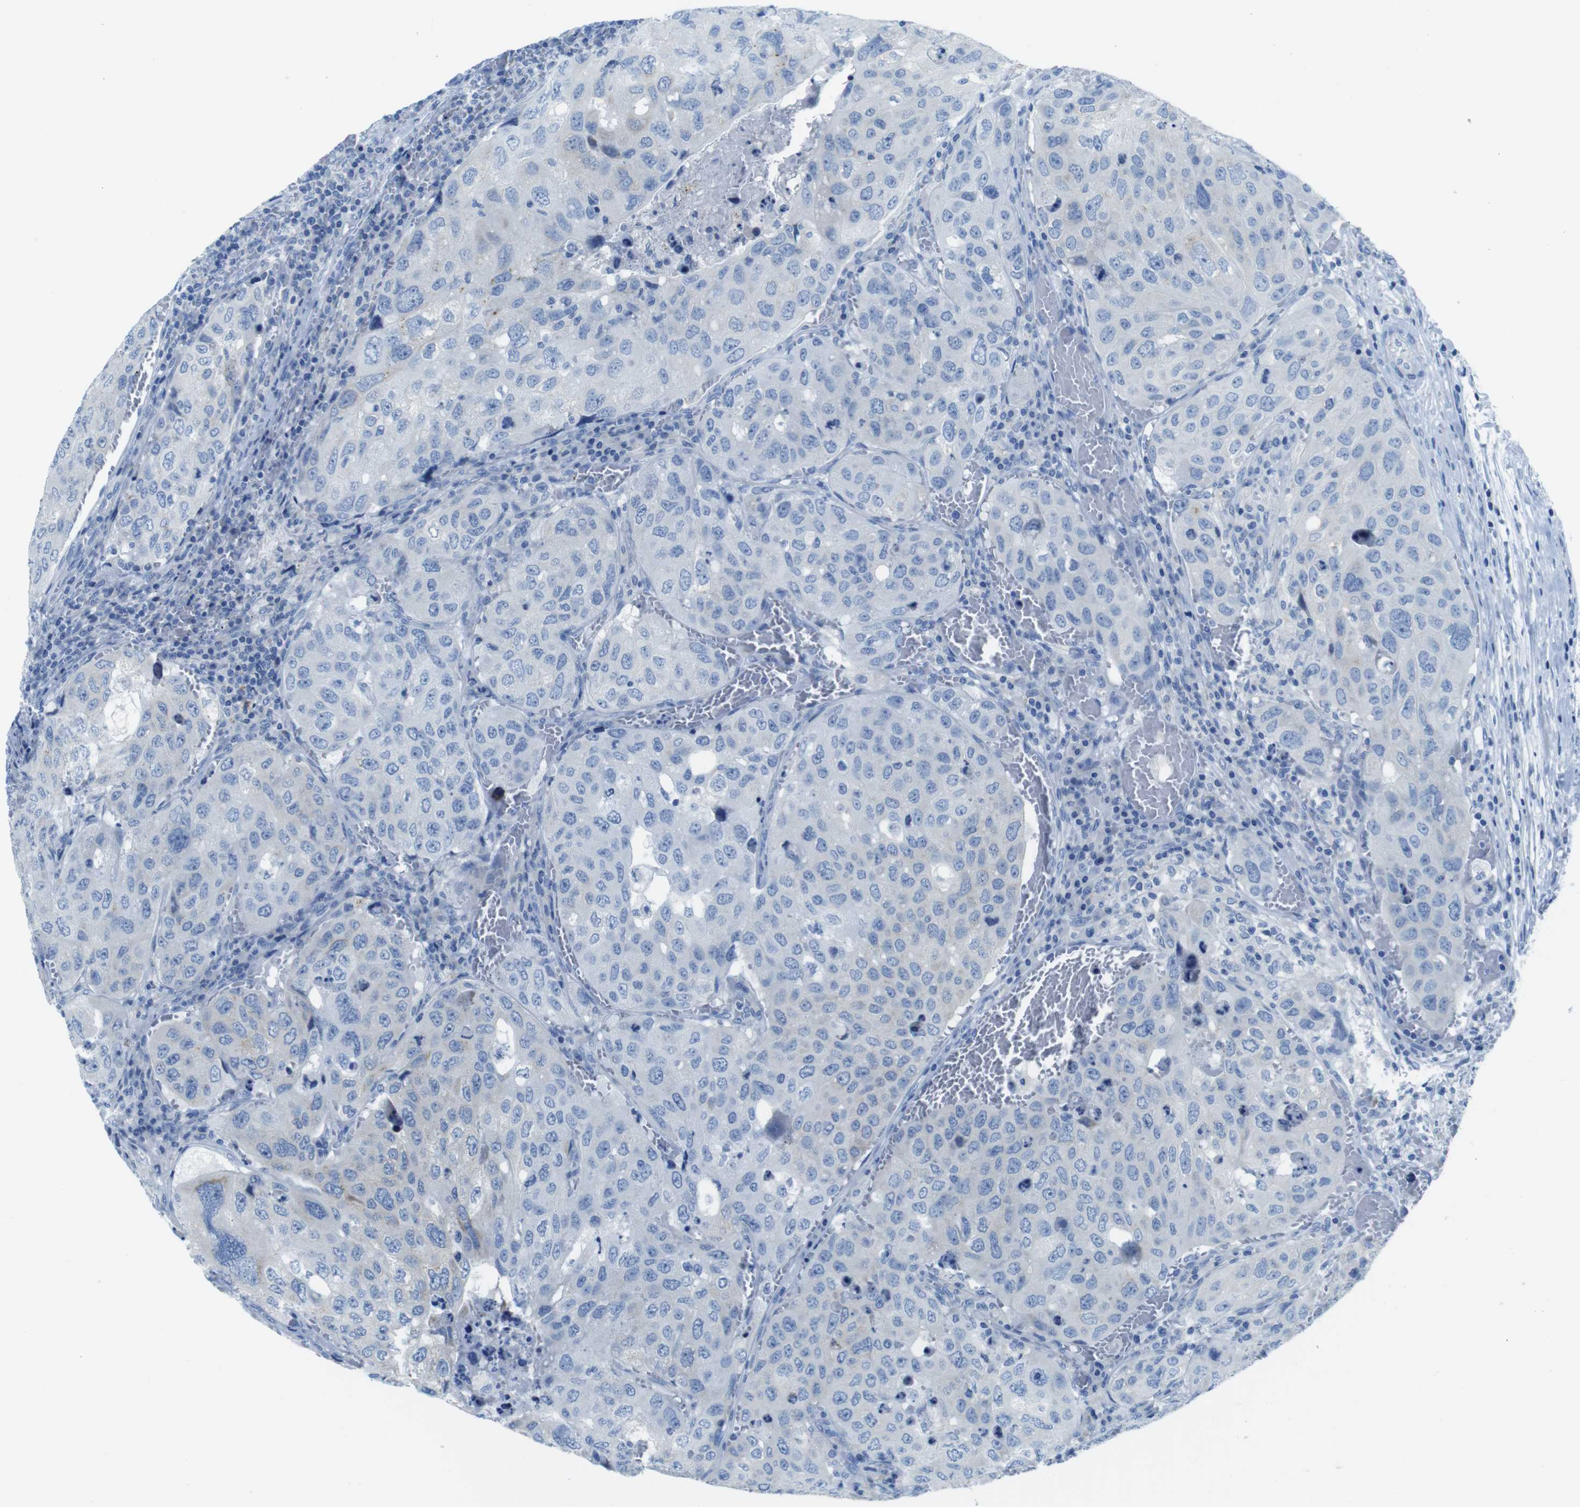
{"staining": {"intensity": "negative", "quantity": "none", "location": "none"}, "tissue": "urothelial cancer", "cell_type": "Tumor cells", "image_type": "cancer", "snomed": [{"axis": "morphology", "description": "Urothelial carcinoma, High grade"}, {"axis": "topography", "description": "Lymph node"}, {"axis": "topography", "description": "Urinary bladder"}], "caption": "Immunohistochemical staining of human high-grade urothelial carcinoma reveals no significant staining in tumor cells. Nuclei are stained in blue.", "gene": "ASIC5", "patient": {"sex": "male", "age": 51}}